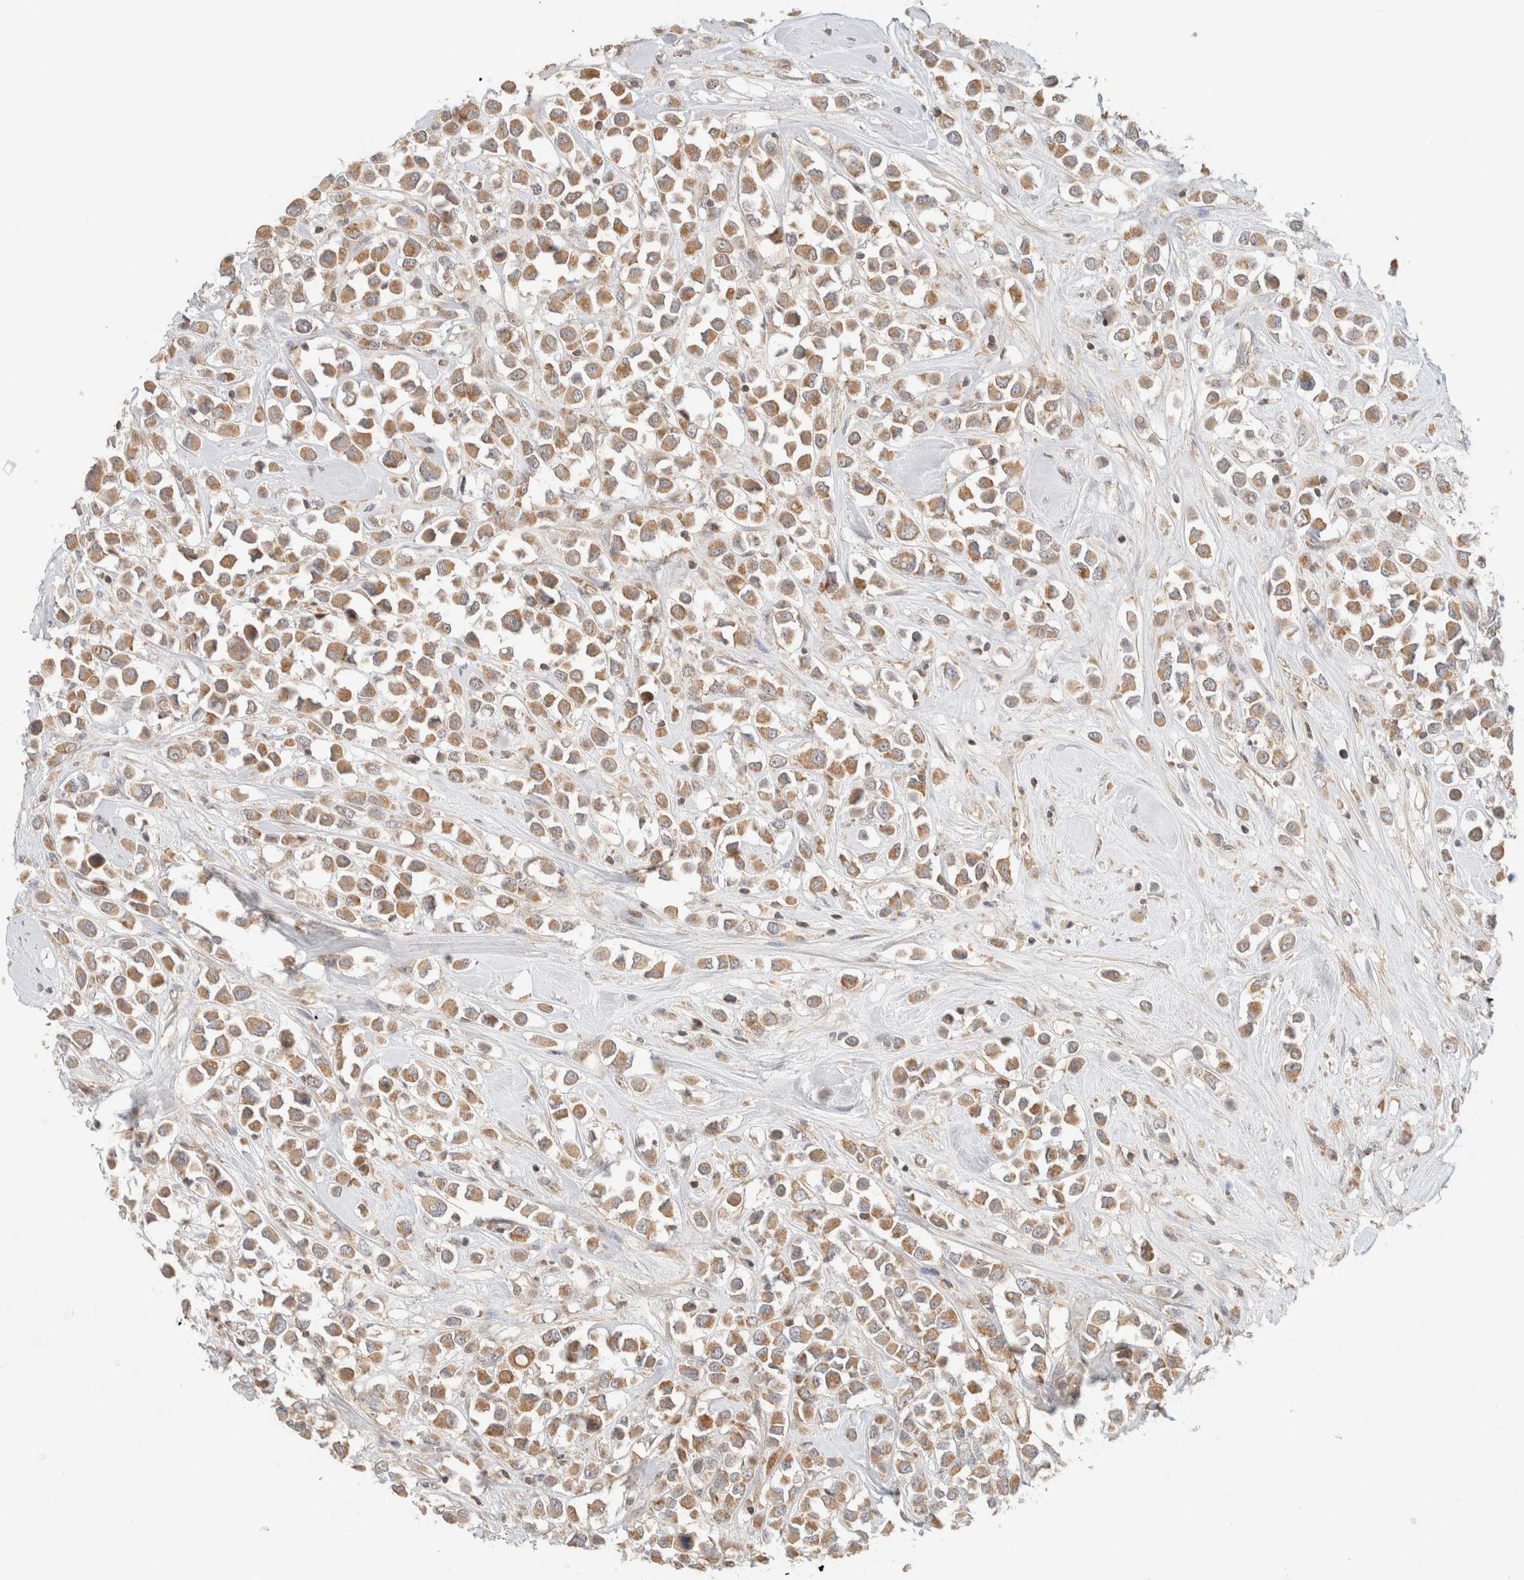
{"staining": {"intensity": "moderate", "quantity": ">75%", "location": "cytoplasmic/membranous"}, "tissue": "breast cancer", "cell_type": "Tumor cells", "image_type": "cancer", "snomed": [{"axis": "morphology", "description": "Duct carcinoma"}, {"axis": "topography", "description": "Breast"}], "caption": "About >75% of tumor cells in human breast infiltrating ductal carcinoma display moderate cytoplasmic/membranous protein expression as visualized by brown immunohistochemical staining.", "gene": "MRM3", "patient": {"sex": "female", "age": 61}}